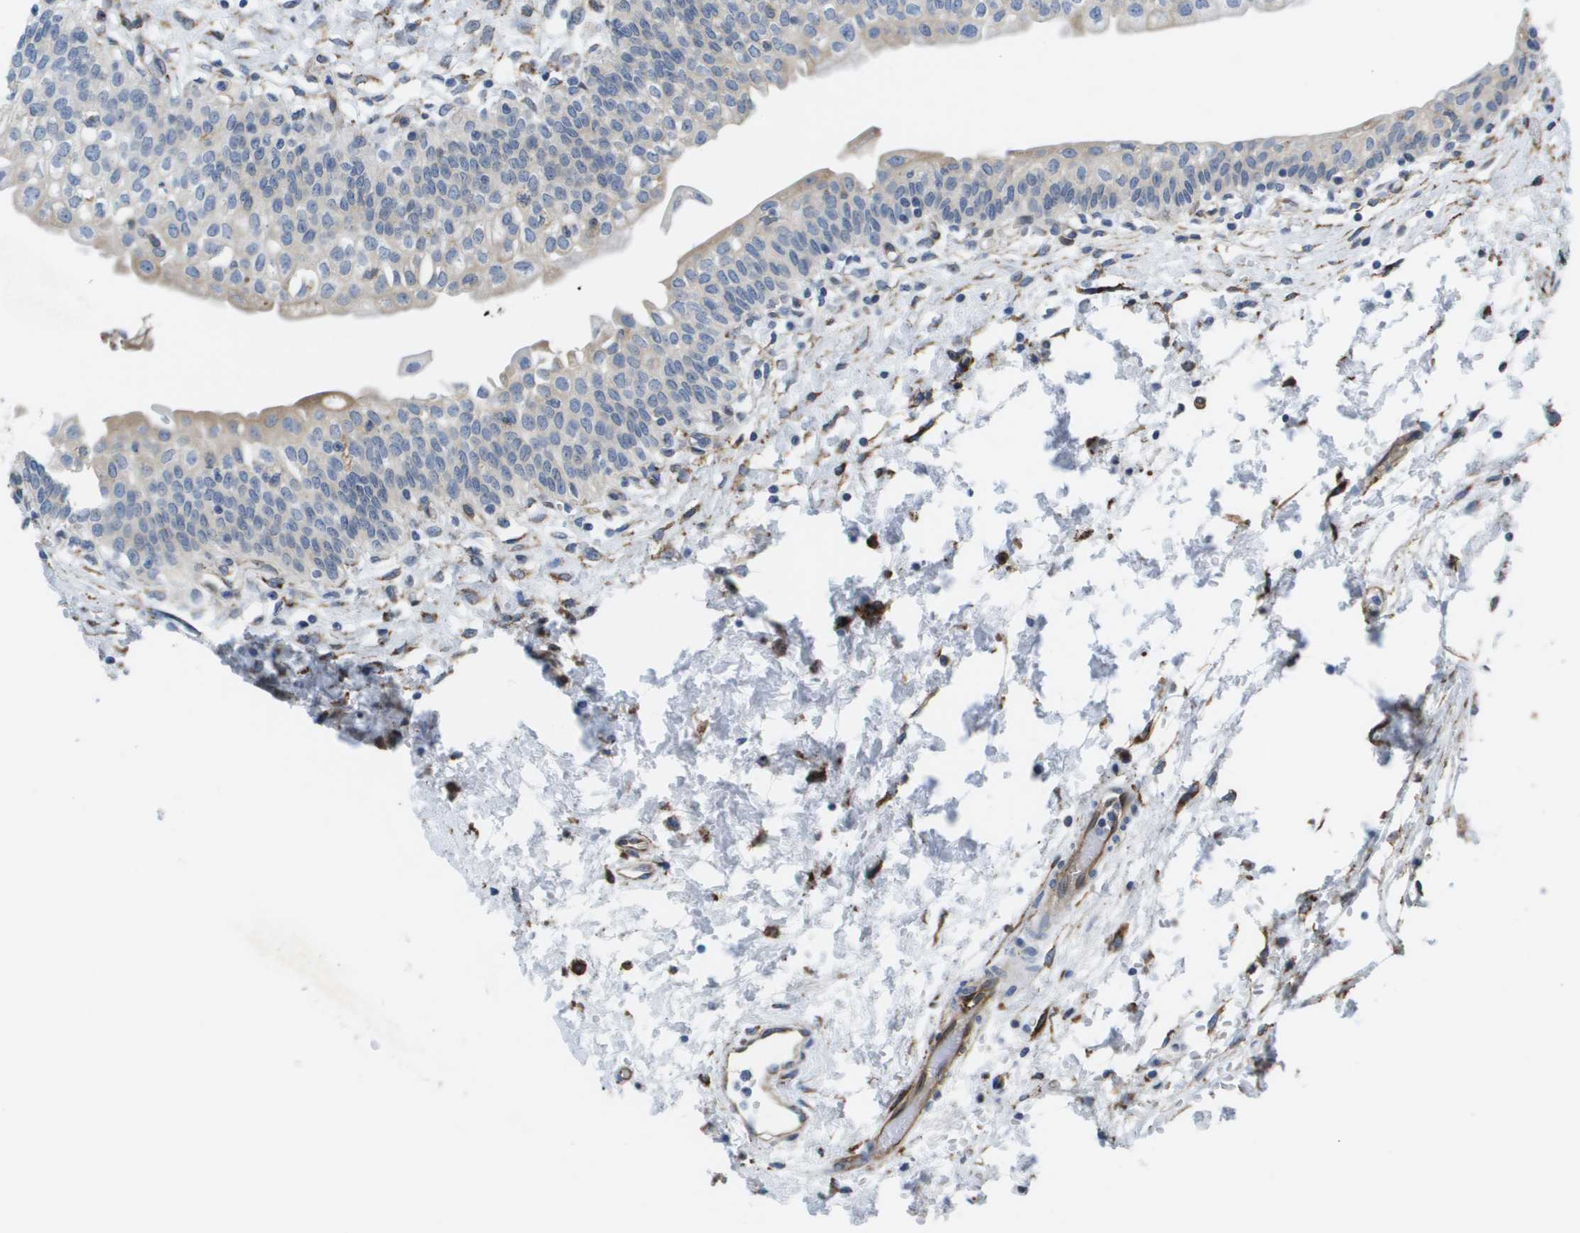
{"staining": {"intensity": "negative", "quantity": "none", "location": "none"}, "tissue": "urinary bladder", "cell_type": "Urothelial cells", "image_type": "normal", "snomed": [{"axis": "morphology", "description": "Normal tissue, NOS"}, {"axis": "topography", "description": "Urinary bladder"}], "caption": "High power microscopy micrograph of an immunohistochemistry (IHC) image of normal urinary bladder, revealing no significant positivity in urothelial cells. The staining is performed using DAB brown chromogen with nuclei counter-stained in using hematoxylin.", "gene": "ST3GAL2", "patient": {"sex": "male", "age": 55}}